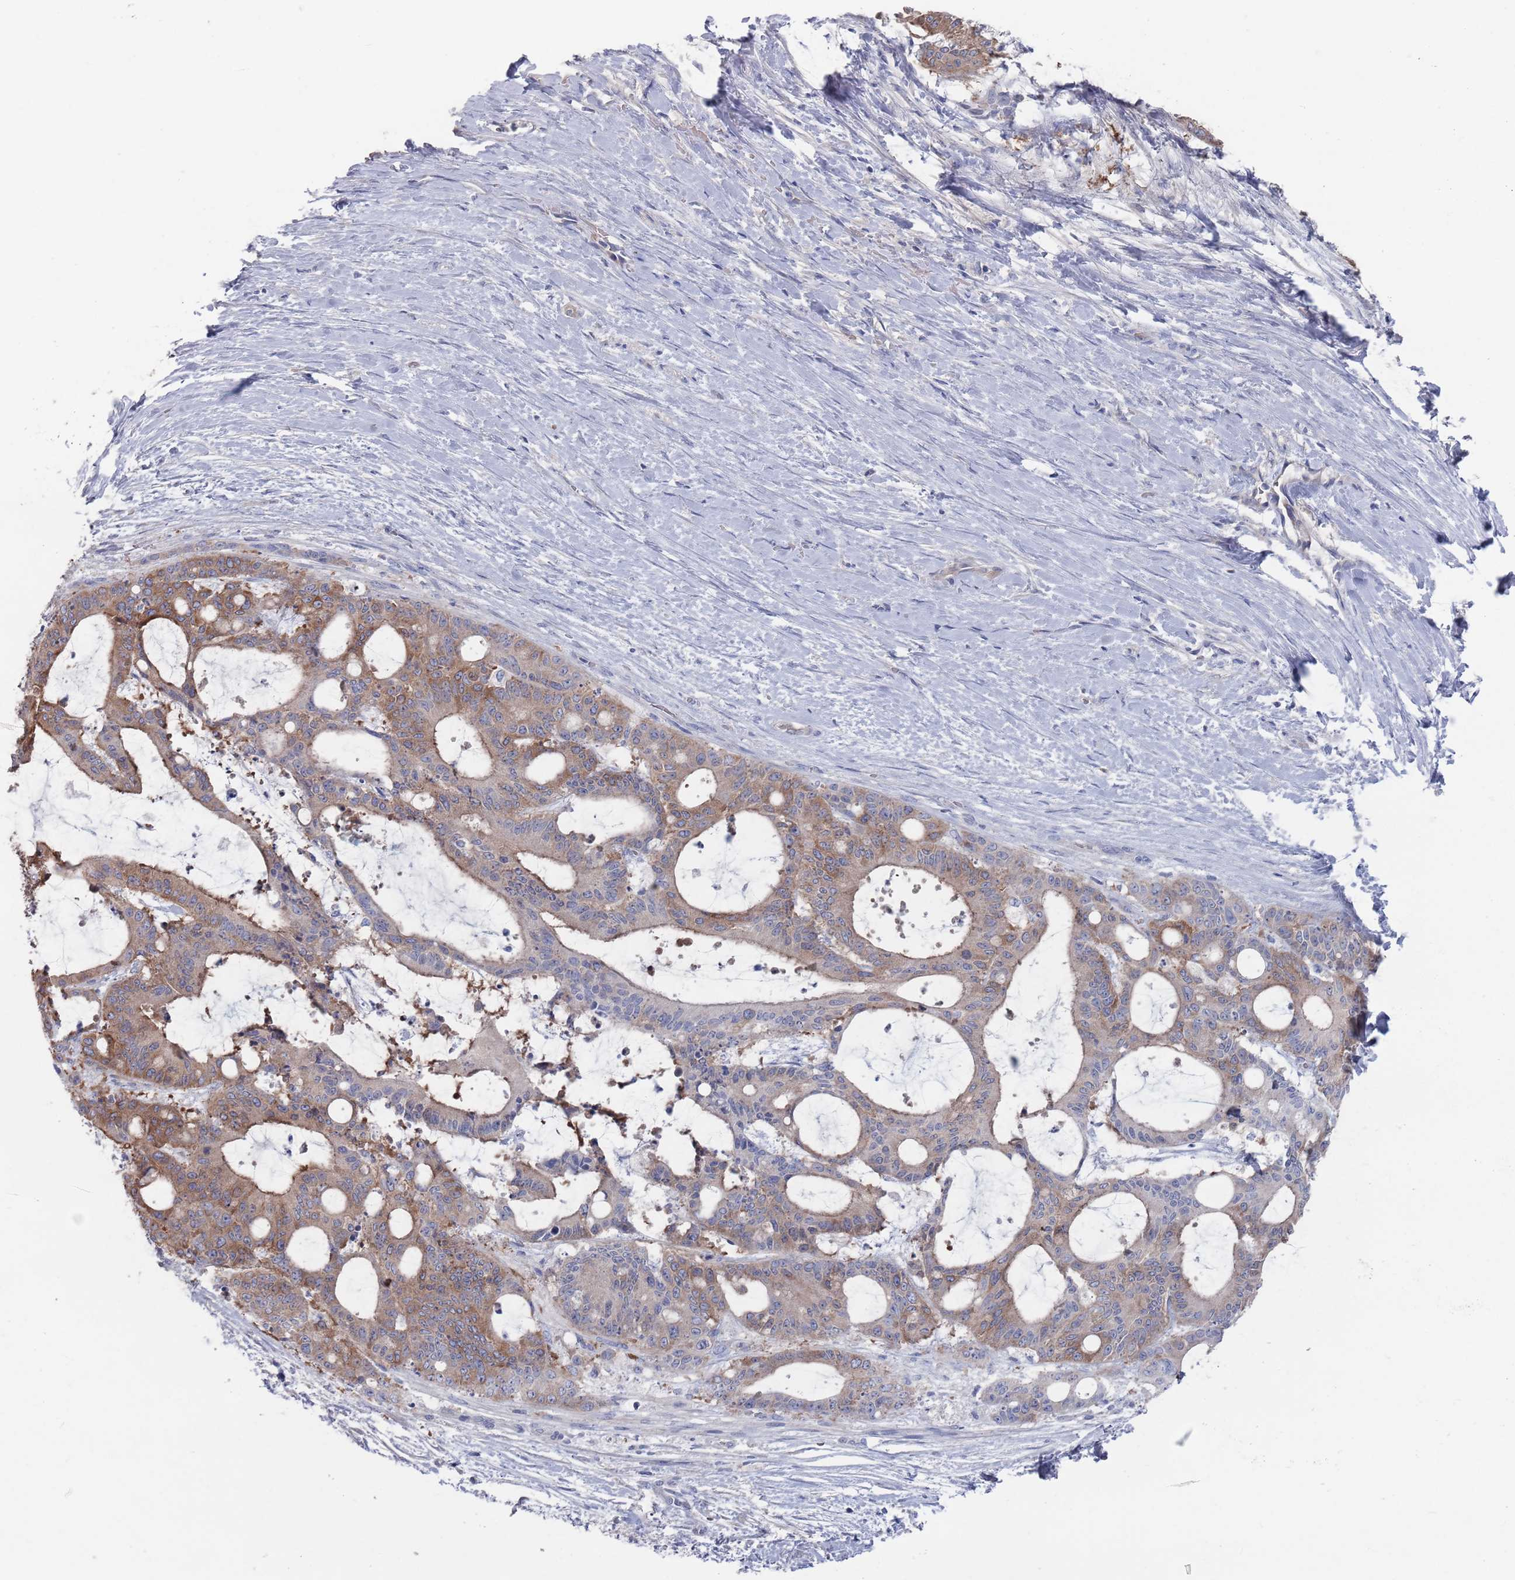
{"staining": {"intensity": "moderate", "quantity": "25%-75%", "location": "cytoplasmic/membranous"}, "tissue": "liver cancer", "cell_type": "Tumor cells", "image_type": "cancer", "snomed": [{"axis": "morphology", "description": "Normal tissue, NOS"}, {"axis": "morphology", "description": "Cholangiocarcinoma"}, {"axis": "topography", "description": "Liver"}, {"axis": "topography", "description": "Peripheral nerve tissue"}], "caption": "Liver cancer (cholangiocarcinoma) stained for a protein (brown) displays moderate cytoplasmic/membranous positive positivity in about 25%-75% of tumor cells.", "gene": "TMCO3", "patient": {"sex": "female", "age": 73}}